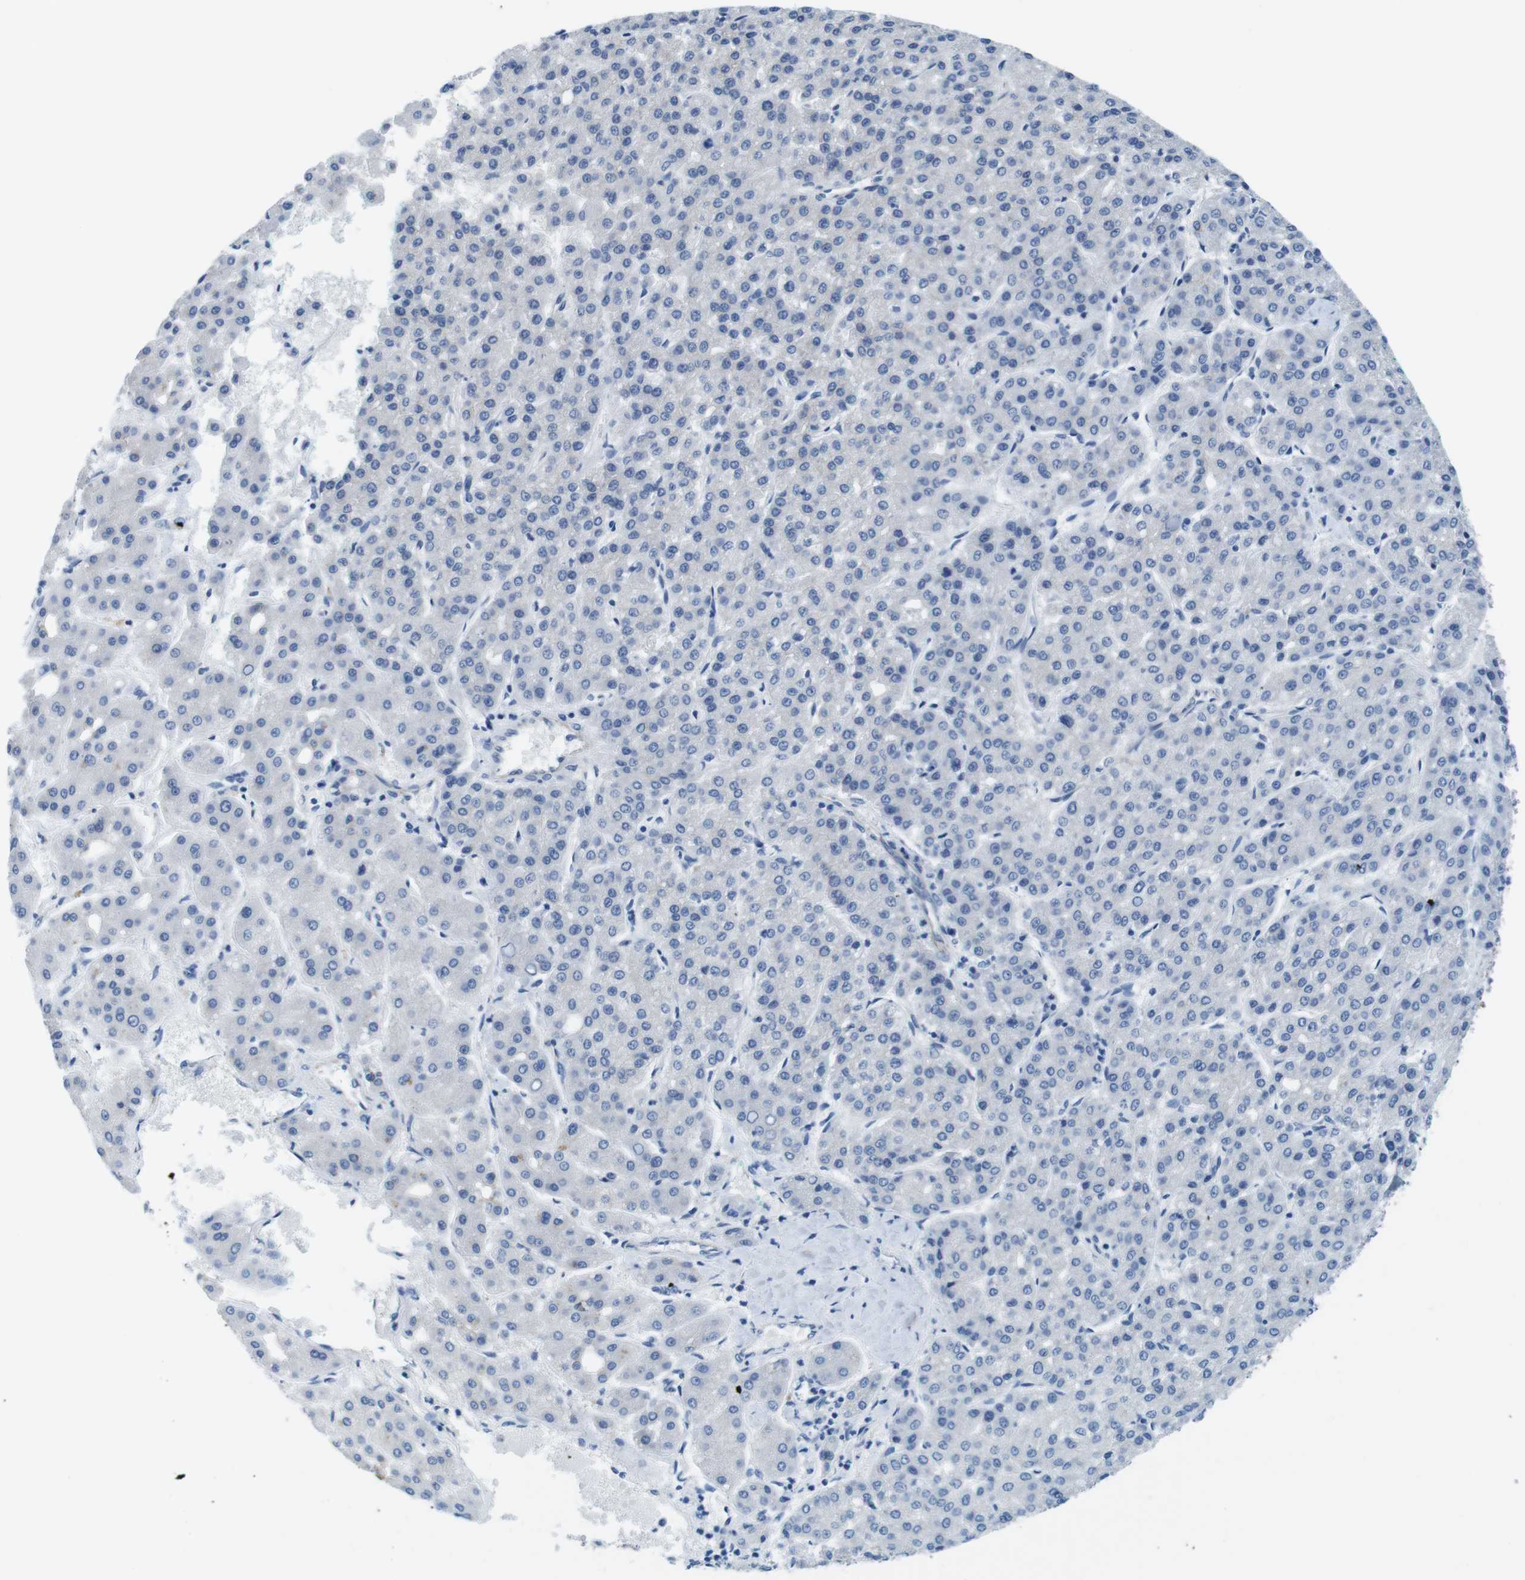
{"staining": {"intensity": "negative", "quantity": "none", "location": "none"}, "tissue": "liver cancer", "cell_type": "Tumor cells", "image_type": "cancer", "snomed": [{"axis": "morphology", "description": "Carcinoma, Hepatocellular, NOS"}, {"axis": "topography", "description": "Liver"}], "caption": "Liver cancer stained for a protein using IHC displays no positivity tumor cells.", "gene": "SLC6A6", "patient": {"sex": "male", "age": 65}}